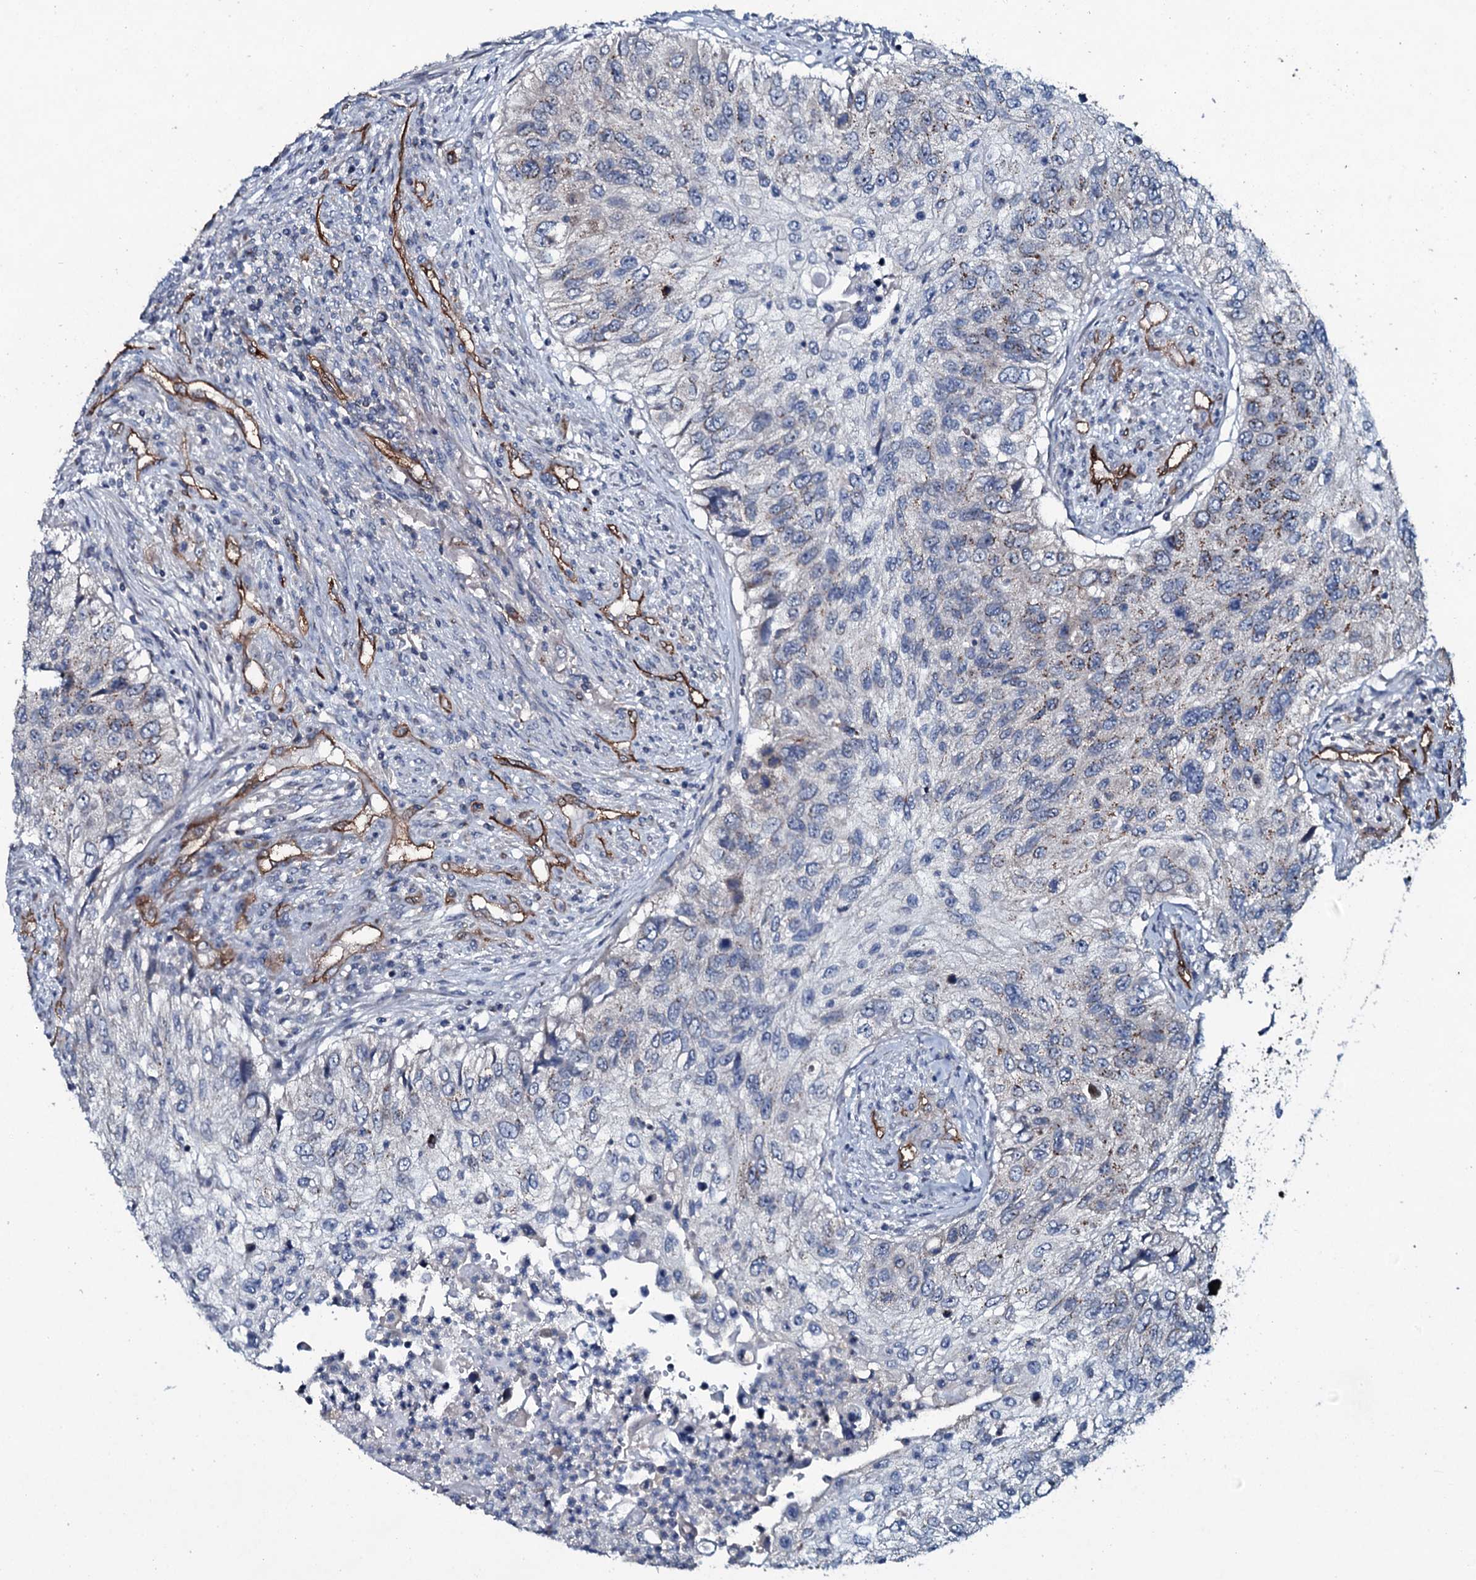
{"staining": {"intensity": "moderate", "quantity": "<25%", "location": "cytoplasmic/membranous"}, "tissue": "urothelial cancer", "cell_type": "Tumor cells", "image_type": "cancer", "snomed": [{"axis": "morphology", "description": "Urothelial carcinoma, High grade"}, {"axis": "topography", "description": "Urinary bladder"}], "caption": "Urothelial cancer stained with a protein marker displays moderate staining in tumor cells.", "gene": "CLEC14A", "patient": {"sex": "female", "age": 60}}